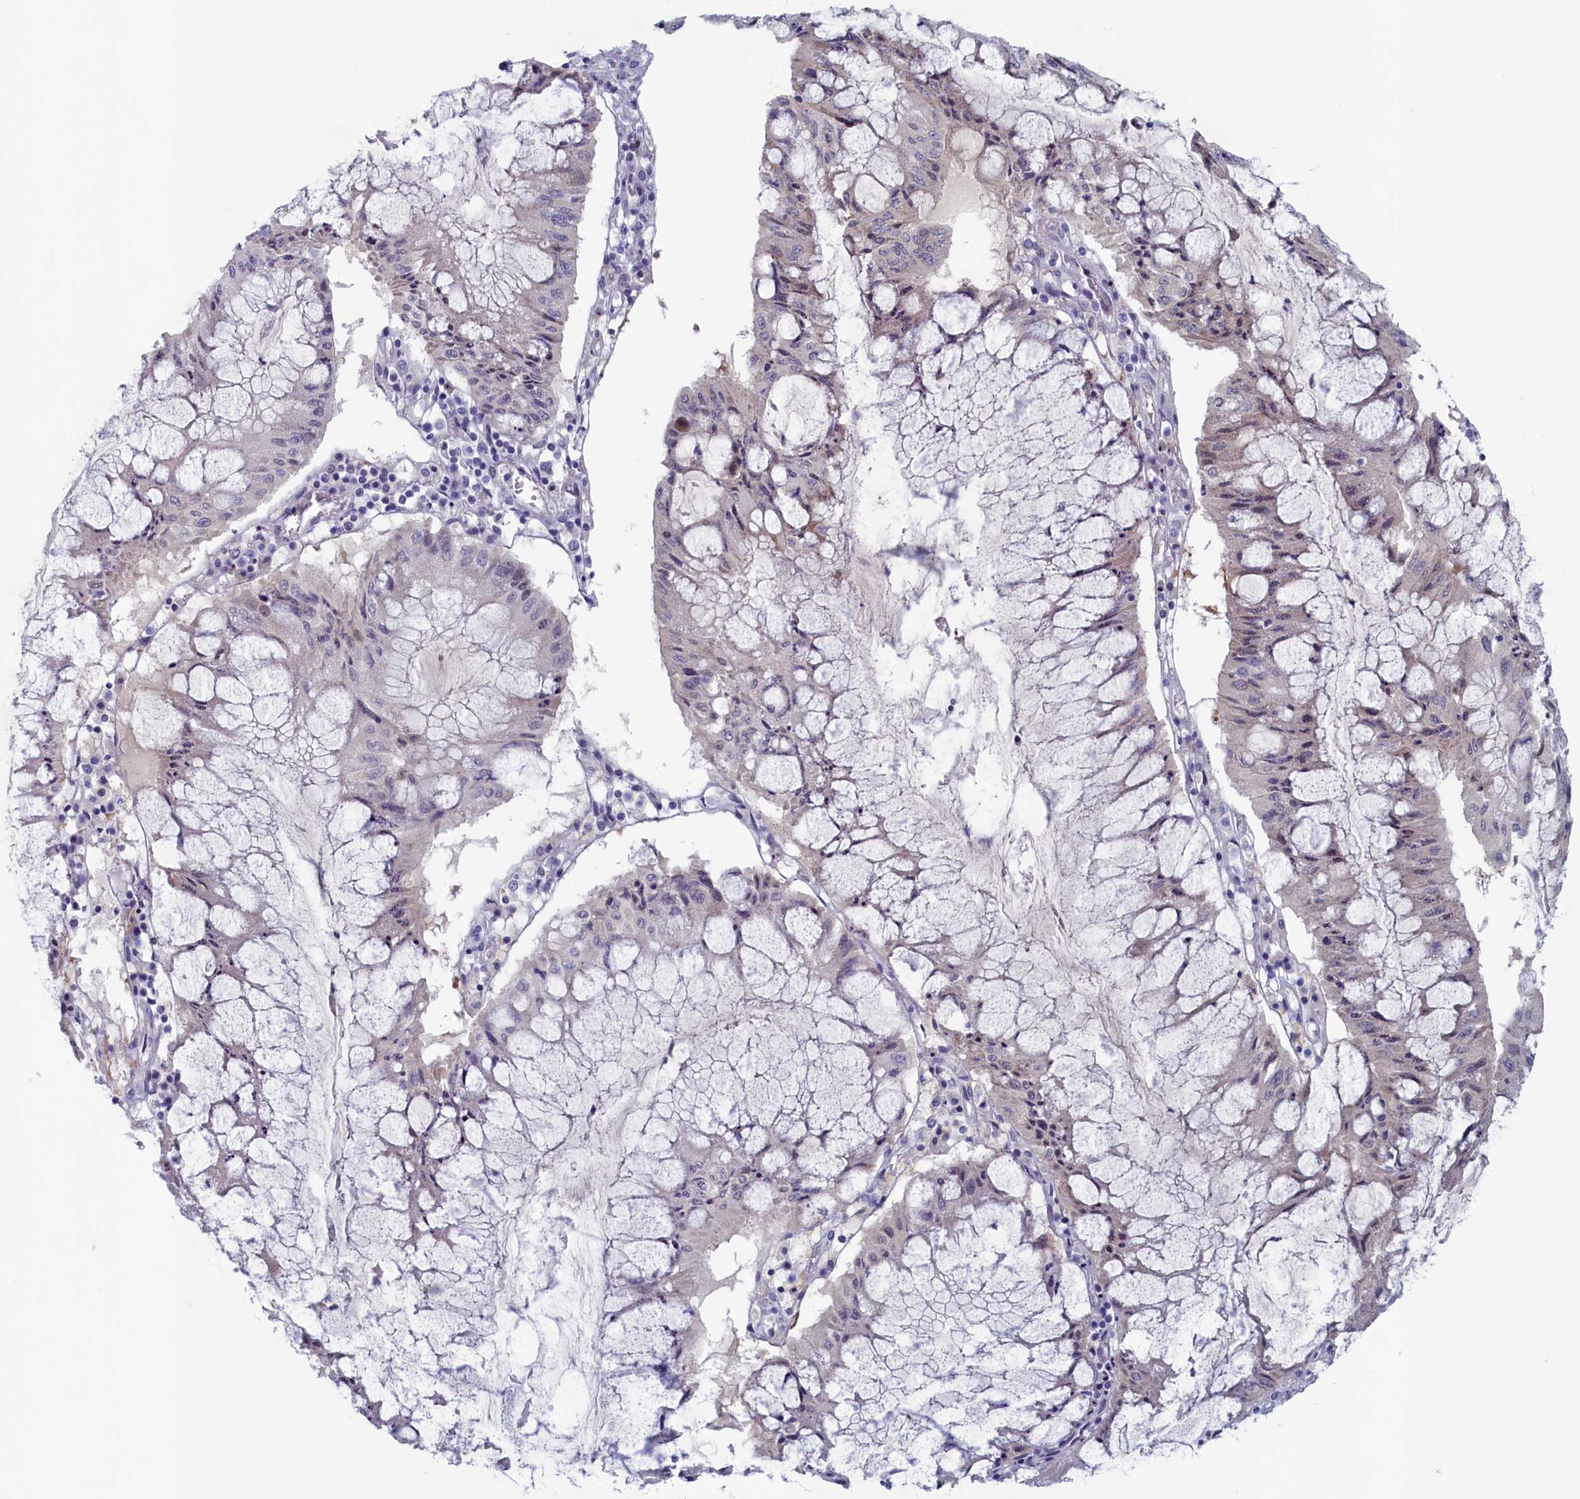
{"staining": {"intensity": "negative", "quantity": "none", "location": "none"}, "tissue": "pancreatic cancer", "cell_type": "Tumor cells", "image_type": "cancer", "snomed": [{"axis": "morphology", "description": "Adenocarcinoma, NOS"}, {"axis": "topography", "description": "Pancreas"}], "caption": "Tumor cells show no significant staining in adenocarcinoma (pancreatic).", "gene": "WDR76", "patient": {"sex": "female", "age": 50}}